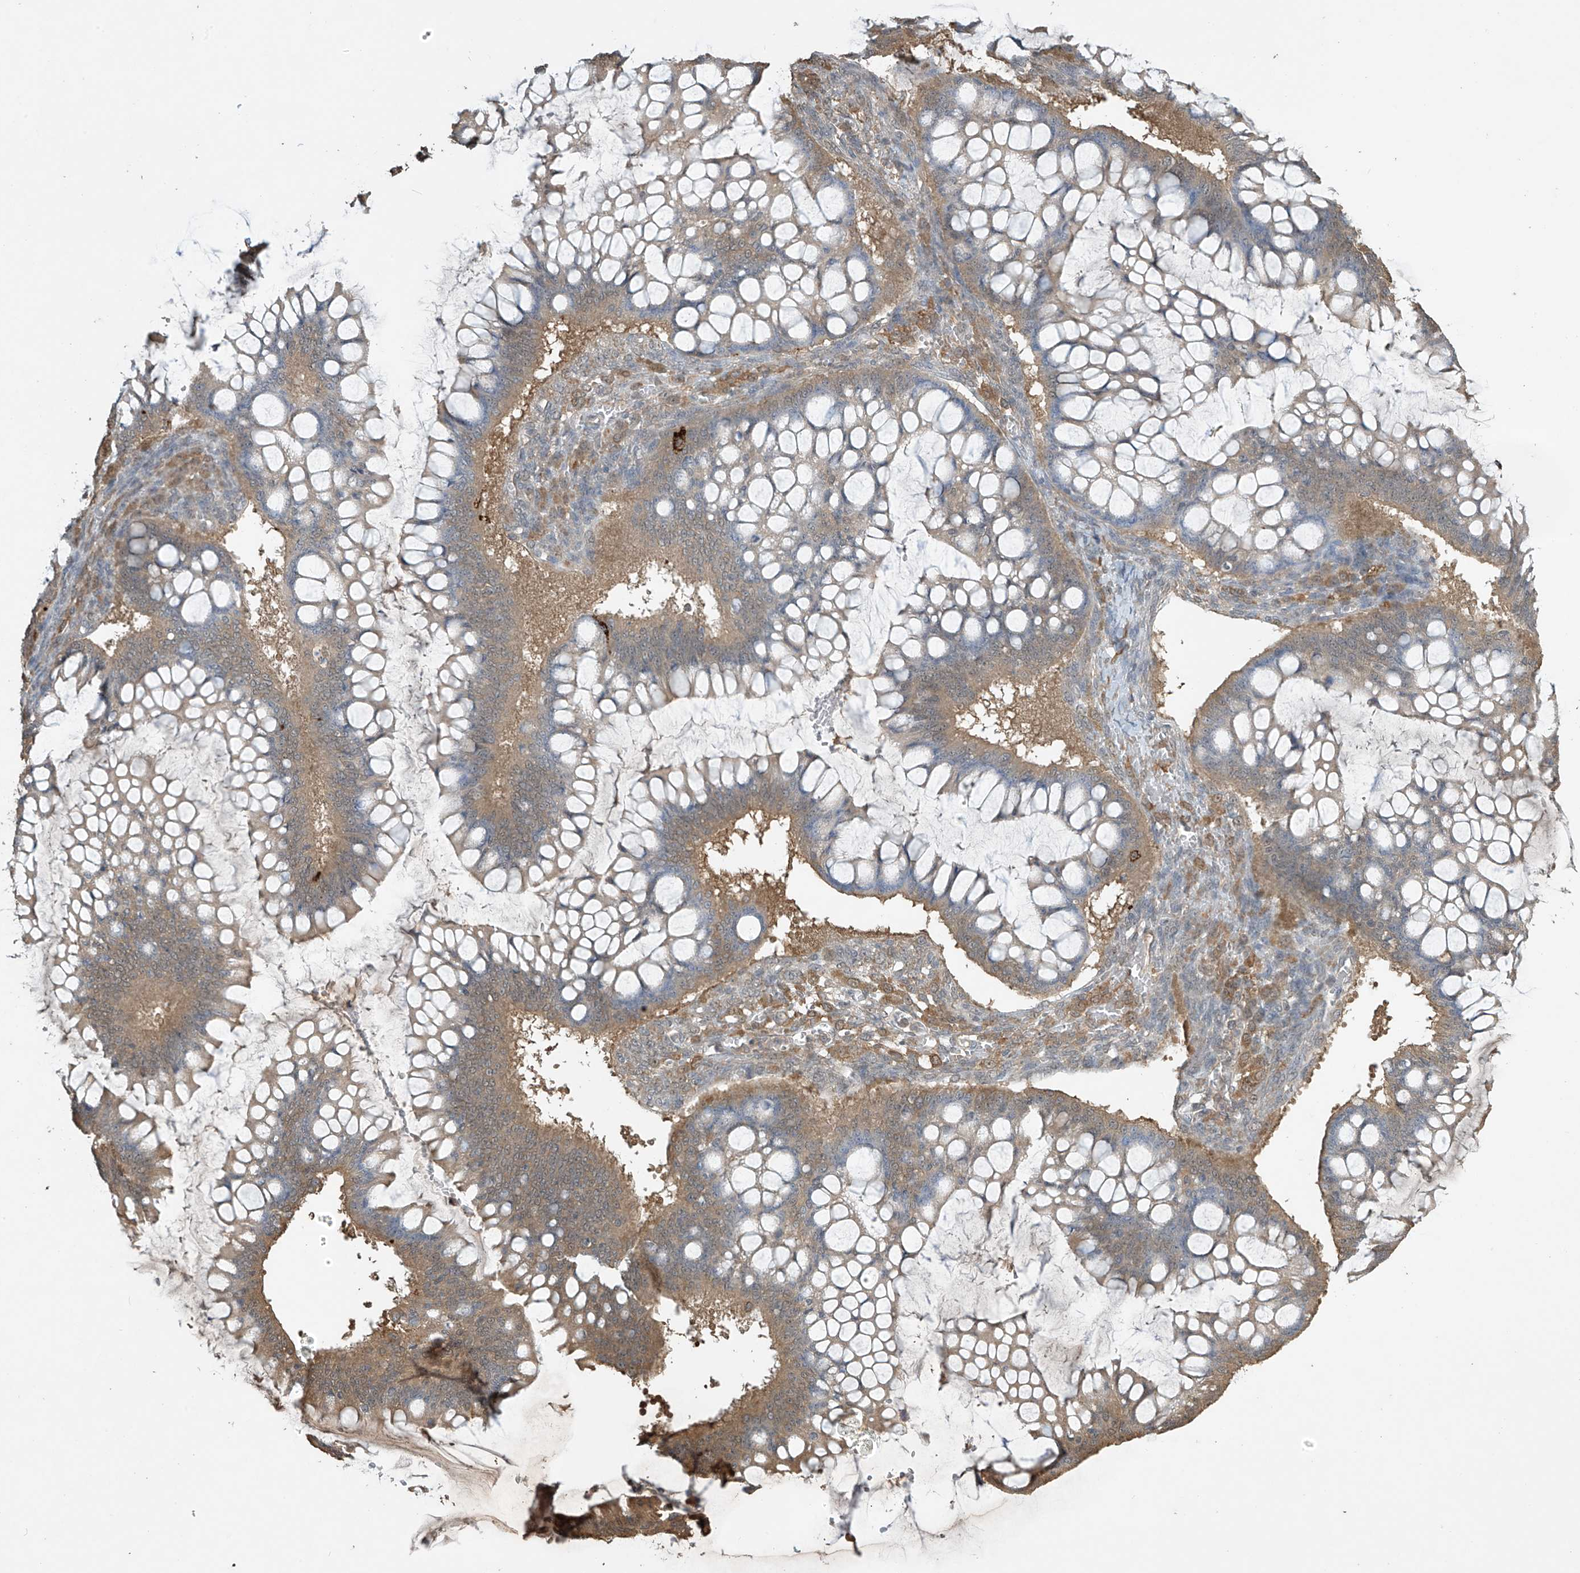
{"staining": {"intensity": "moderate", "quantity": ">75%", "location": "cytoplasmic/membranous"}, "tissue": "ovarian cancer", "cell_type": "Tumor cells", "image_type": "cancer", "snomed": [{"axis": "morphology", "description": "Cystadenocarcinoma, mucinous, NOS"}, {"axis": "topography", "description": "Ovary"}], "caption": "The histopathology image shows immunohistochemical staining of ovarian cancer. There is moderate cytoplasmic/membranous expression is present in about >75% of tumor cells.", "gene": "SLFN14", "patient": {"sex": "female", "age": 73}}